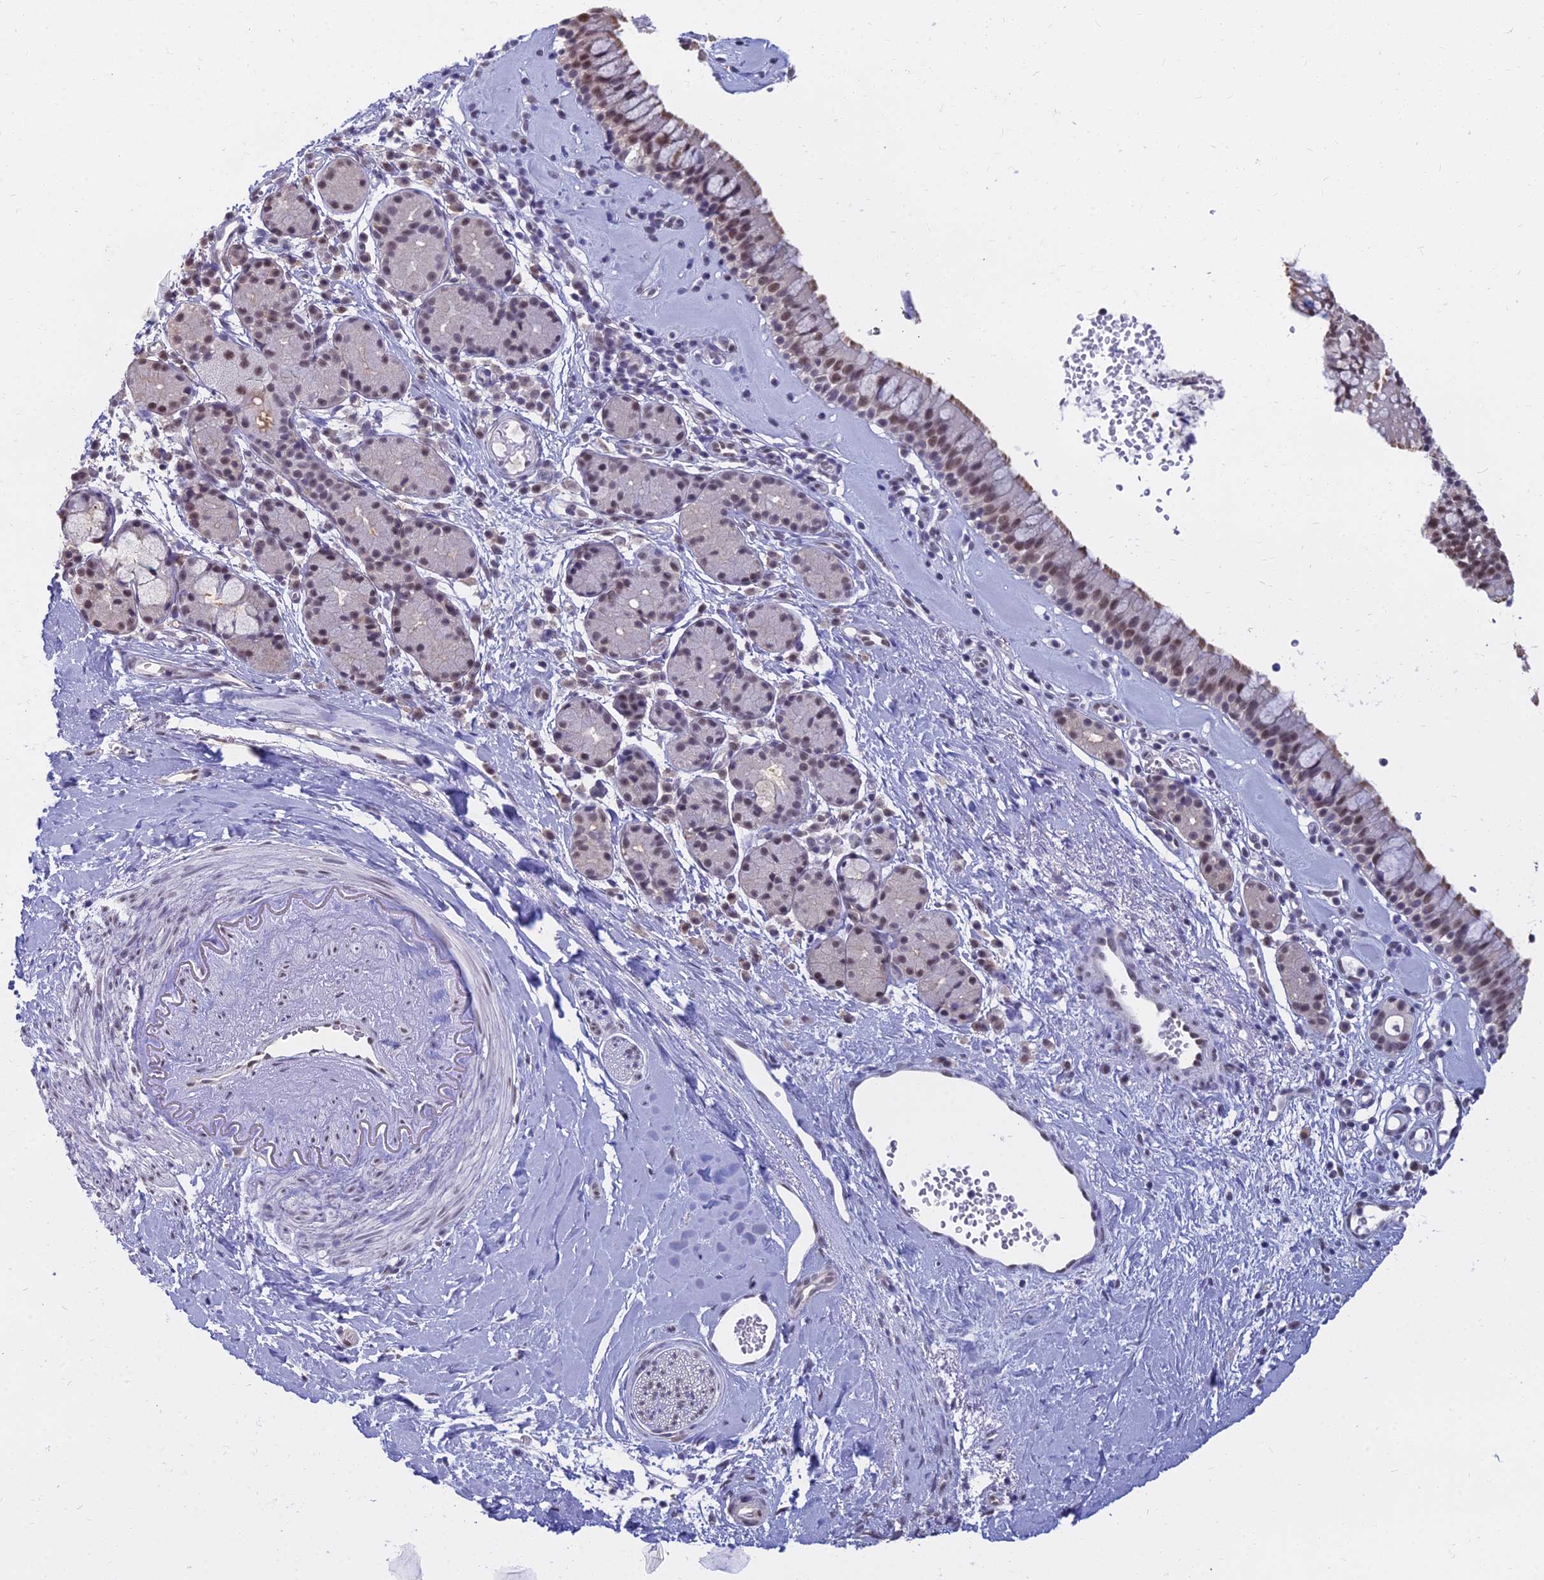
{"staining": {"intensity": "weak", "quantity": "25%-75%", "location": "cytoplasmic/membranous,nuclear"}, "tissue": "nasopharynx", "cell_type": "Respiratory epithelial cells", "image_type": "normal", "snomed": [{"axis": "morphology", "description": "Normal tissue, NOS"}, {"axis": "topography", "description": "Nasopharynx"}], "caption": "A high-resolution micrograph shows immunohistochemistry (IHC) staining of normal nasopharynx, which displays weak cytoplasmic/membranous,nuclear positivity in approximately 25%-75% of respiratory epithelial cells.", "gene": "SRSF7", "patient": {"sex": "male", "age": 82}}